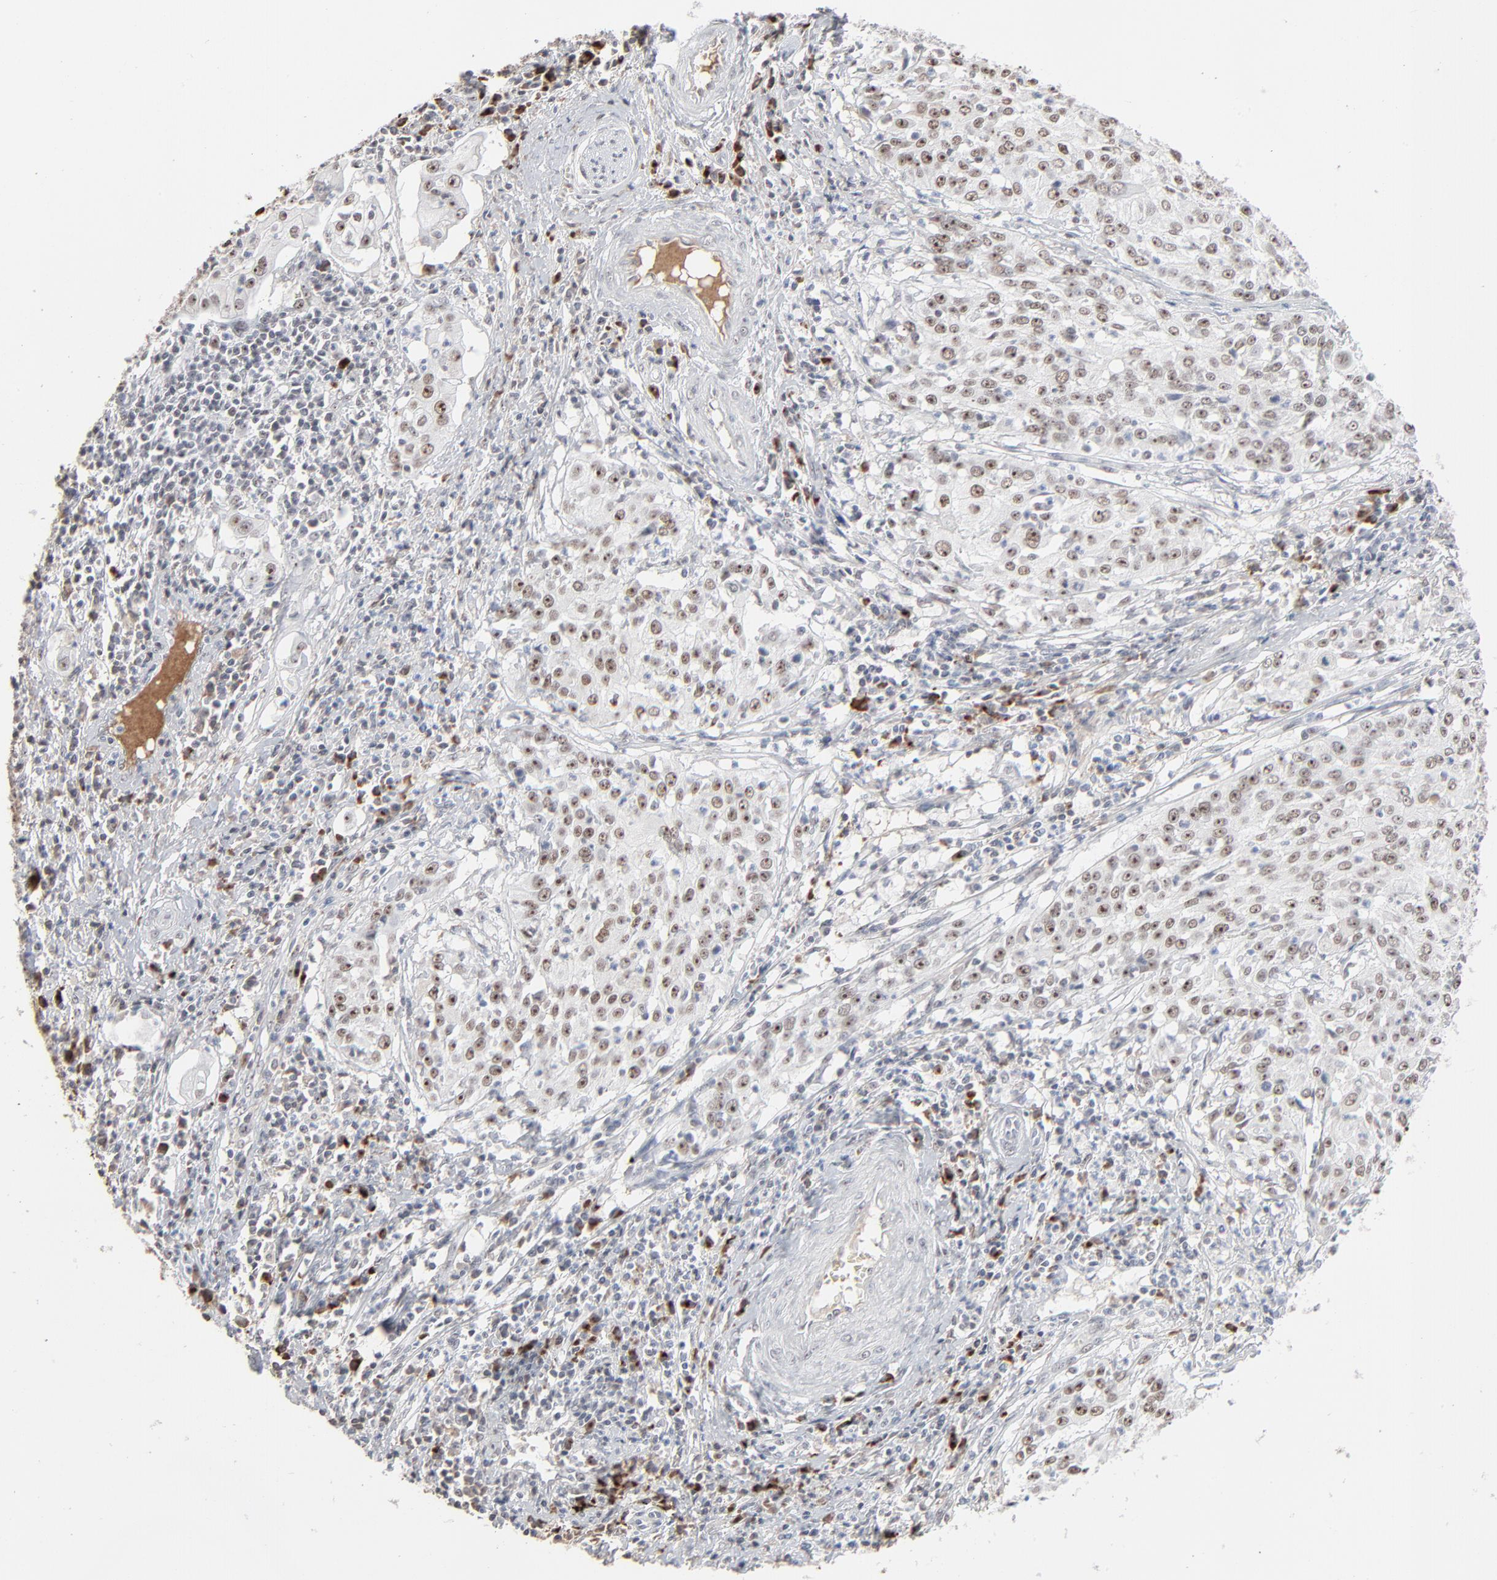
{"staining": {"intensity": "weak", "quantity": ">75%", "location": "nuclear"}, "tissue": "cervical cancer", "cell_type": "Tumor cells", "image_type": "cancer", "snomed": [{"axis": "morphology", "description": "Squamous cell carcinoma, NOS"}, {"axis": "topography", "description": "Cervix"}], "caption": "Cervical squamous cell carcinoma stained with DAB (3,3'-diaminobenzidine) immunohistochemistry demonstrates low levels of weak nuclear positivity in approximately >75% of tumor cells.", "gene": "MPHOSPH6", "patient": {"sex": "female", "age": 39}}